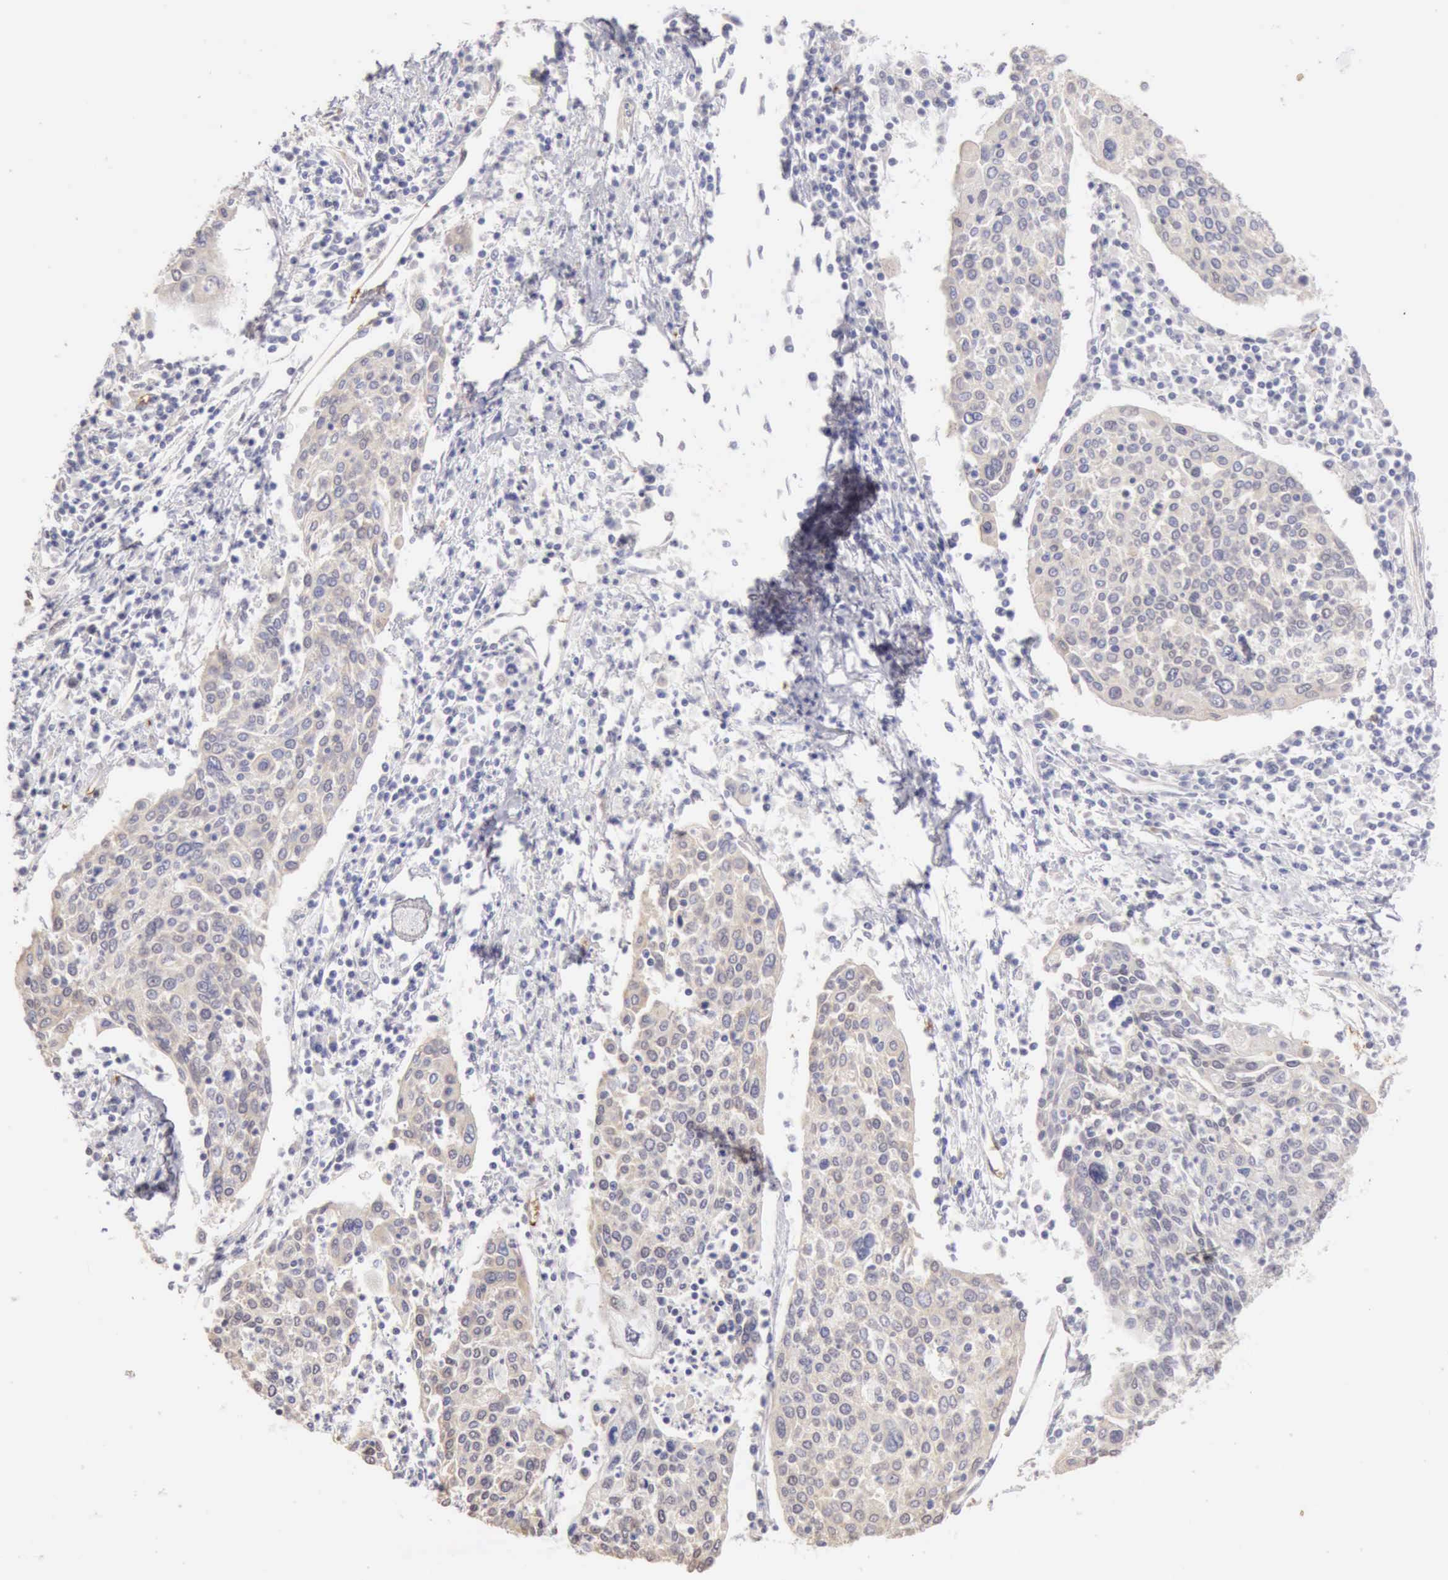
{"staining": {"intensity": "negative", "quantity": "none", "location": "none"}, "tissue": "cervical cancer", "cell_type": "Tumor cells", "image_type": "cancer", "snomed": [{"axis": "morphology", "description": "Squamous cell carcinoma, NOS"}, {"axis": "topography", "description": "Cervix"}], "caption": "Protein analysis of cervical cancer demonstrates no significant positivity in tumor cells. Brightfield microscopy of immunohistochemistry stained with DAB (3,3'-diaminobenzidine) (brown) and hematoxylin (blue), captured at high magnification.", "gene": "CFI", "patient": {"sex": "female", "age": 40}}